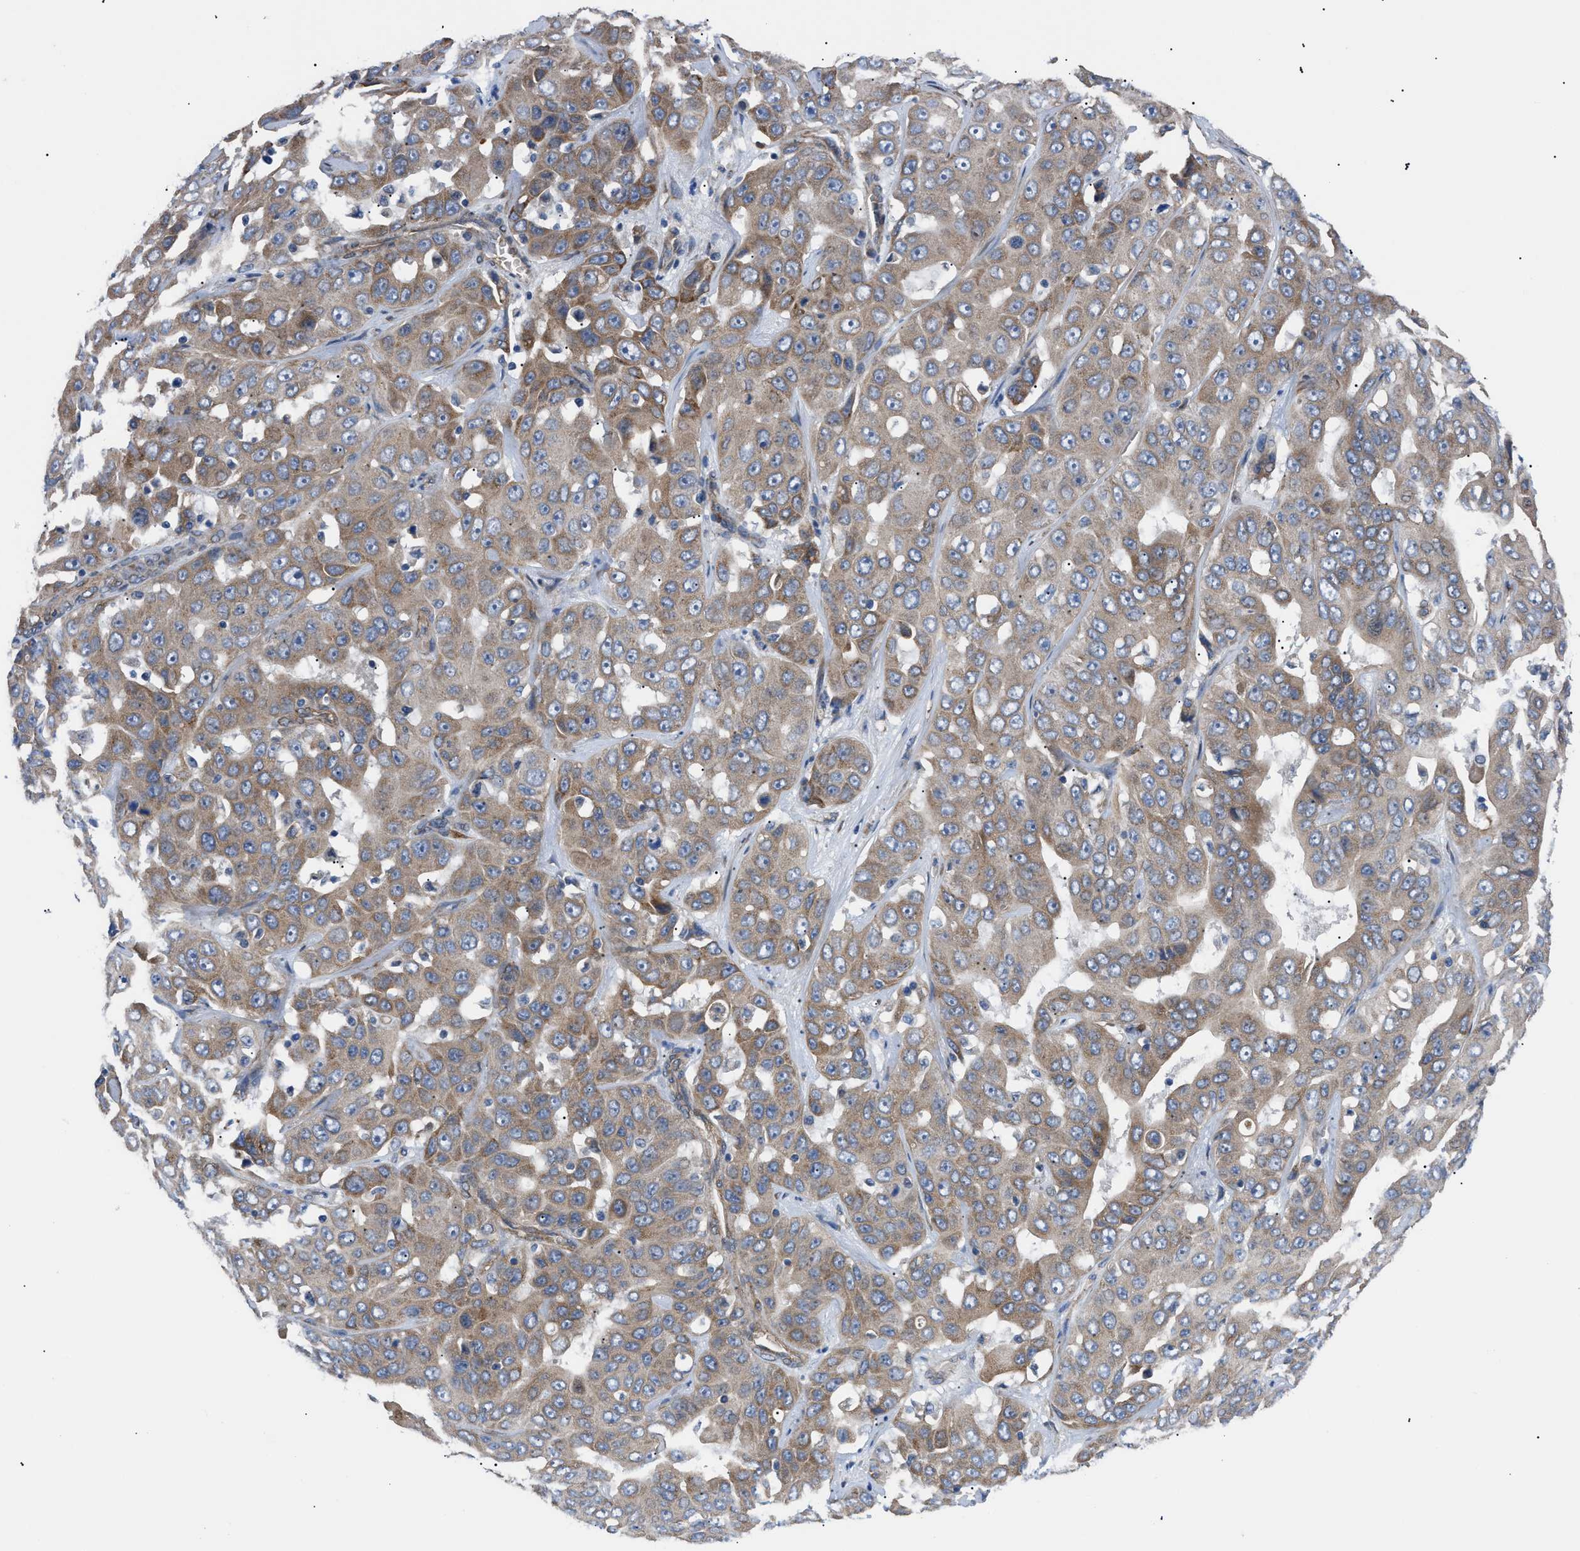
{"staining": {"intensity": "moderate", "quantity": ">75%", "location": "cytoplasmic/membranous"}, "tissue": "liver cancer", "cell_type": "Tumor cells", "image_type": "cancer", "snomed": [{"axis": "morphology", "description": "Cholangiocarcinoma"}, {"axis": "topography", "description": "Liver"}], "caption": "Cholangiocarcinoma (liver) tissue demonstrates moderate cytoplasmic/membranous positivity in about >75% of tumor cells, visualized by immunohistochemistry.", "gene": "MYO10", "patient": {"sex": "female", "age": 52}}